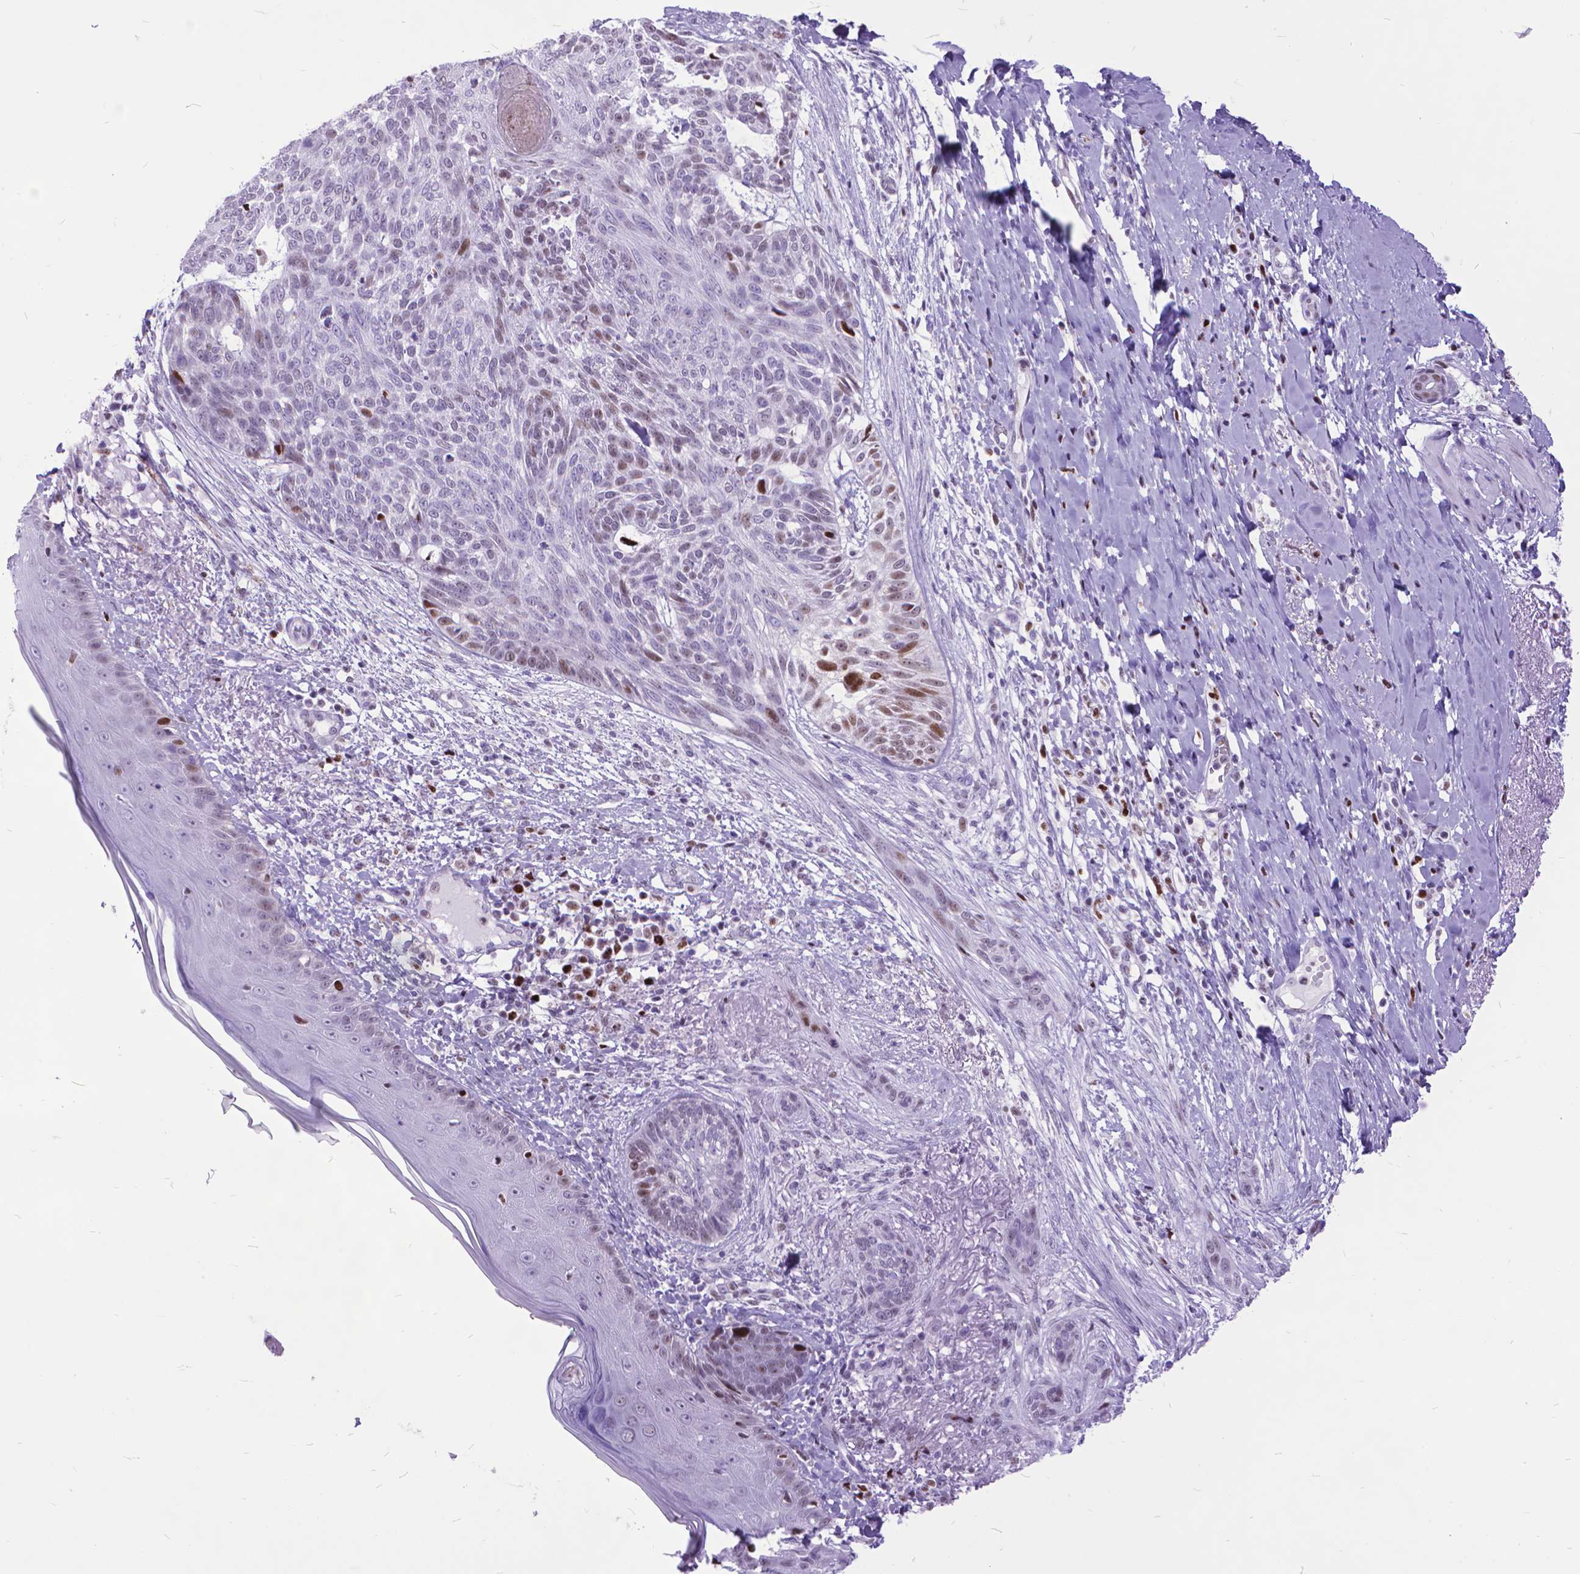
{"staining": {"intensity": "moderate", "quantity": "<25%", "location": "nuclear"}, "tissue": "skin cancer", "cell_type": "Tumor cells", "image_type": "cancer", "snomed": [{"axis": "morphology", "description": "Normal tissue, NOS"}, {"axis": "morphology", "description": "Basal cell carcinoma"}, {"axis": "topography", "description": "Skin"}], "caption": "Immunohistochemical staining of human basal cell carcinoma (skin) demonstrates low levels of moderate nuclear positivity in about <25% of tumor cells.", "gene": "POLE4", "patient": {"sex": "male", "age": 84}}